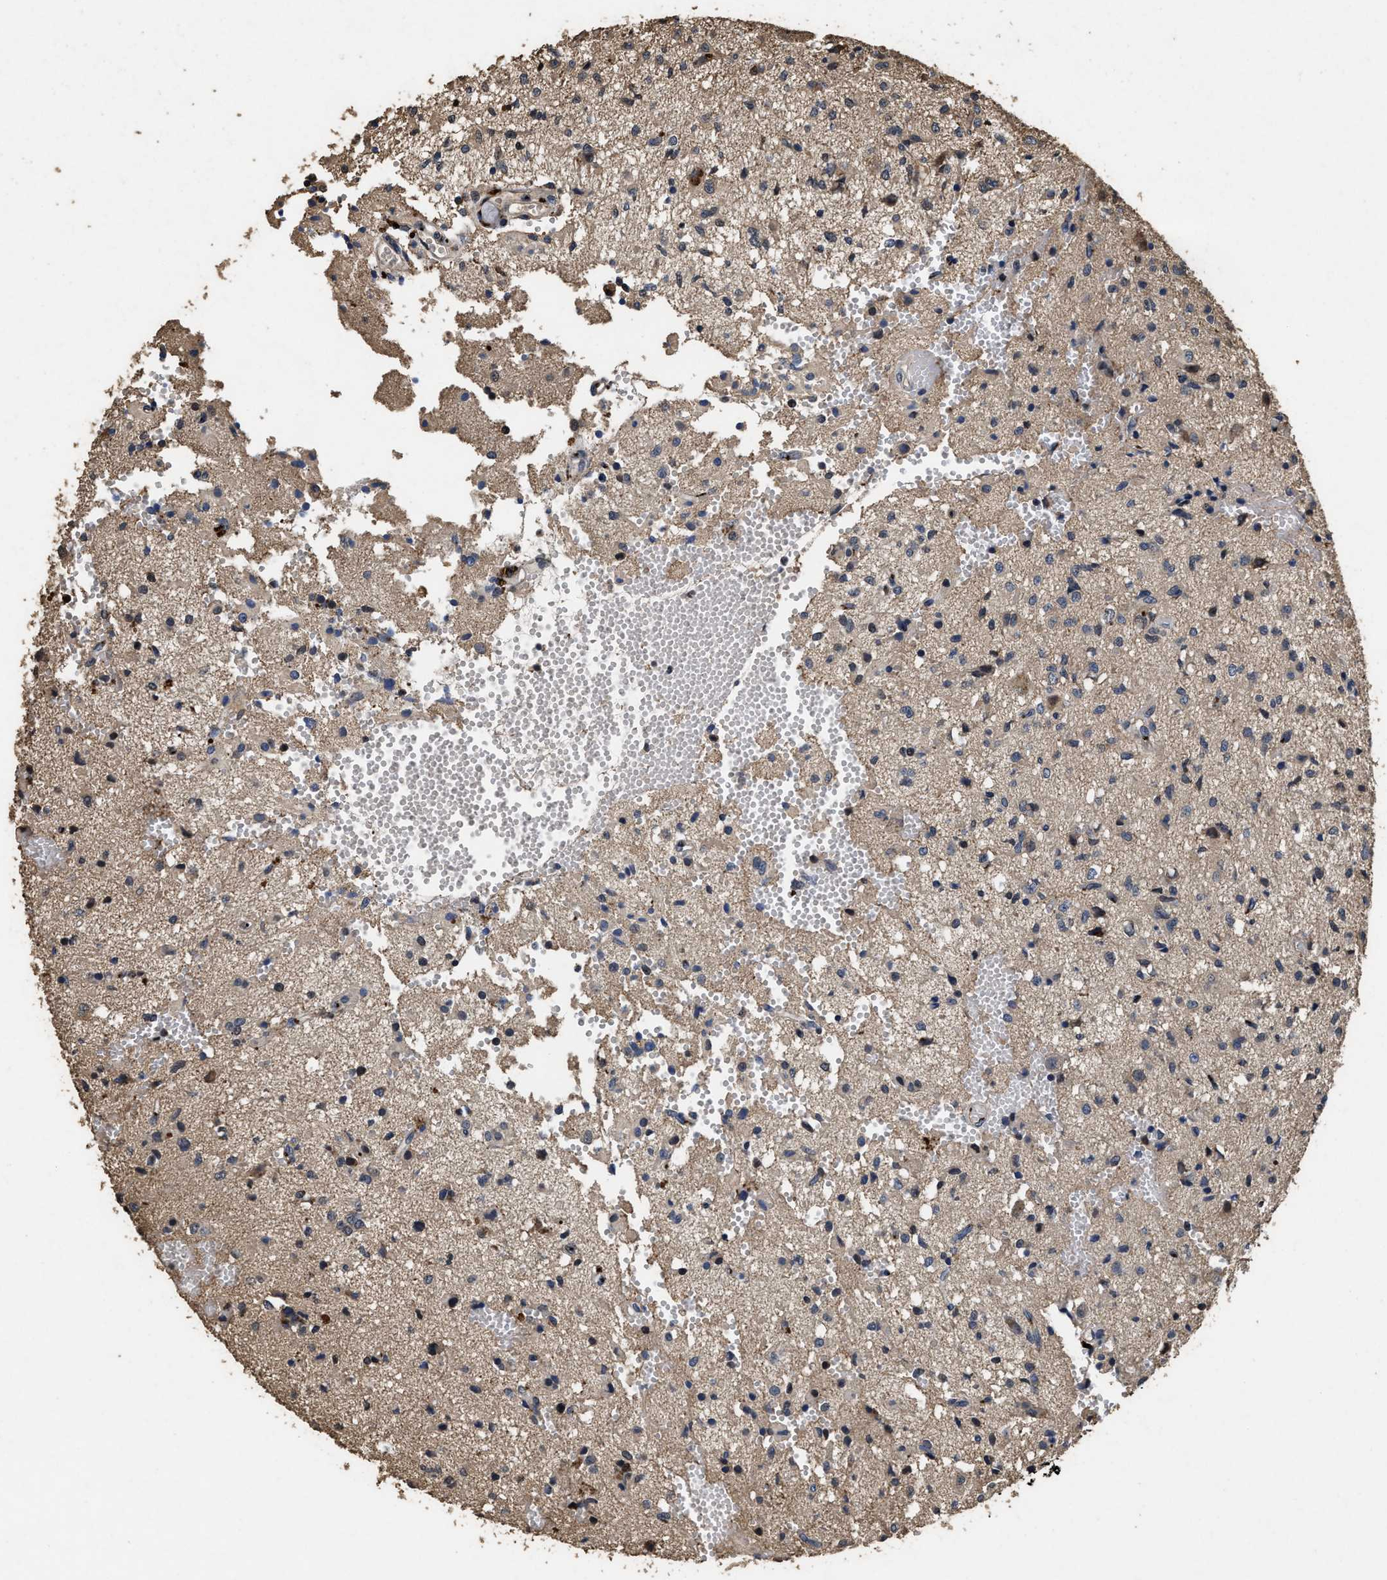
{"staining": {"intensity": "negative", "quantity": "none", "location": "none"}, "tissue": "glioma", "cell_type": "Tumor cells", "image_type": "cancer", "snomed": [{"axis": "morphology", "description": "Glioma, malignant, High grade"}, {"axis": "topography", "description": "Brain"}], "caption": "DAB (3,3'-diaminobenzidine) immunohistochemical staining of human malignant high-grade glioma demonstrates no significant staining in tumor cells.", "gene": "TPST2", "patient": {"sex": "female", "age": 59}}